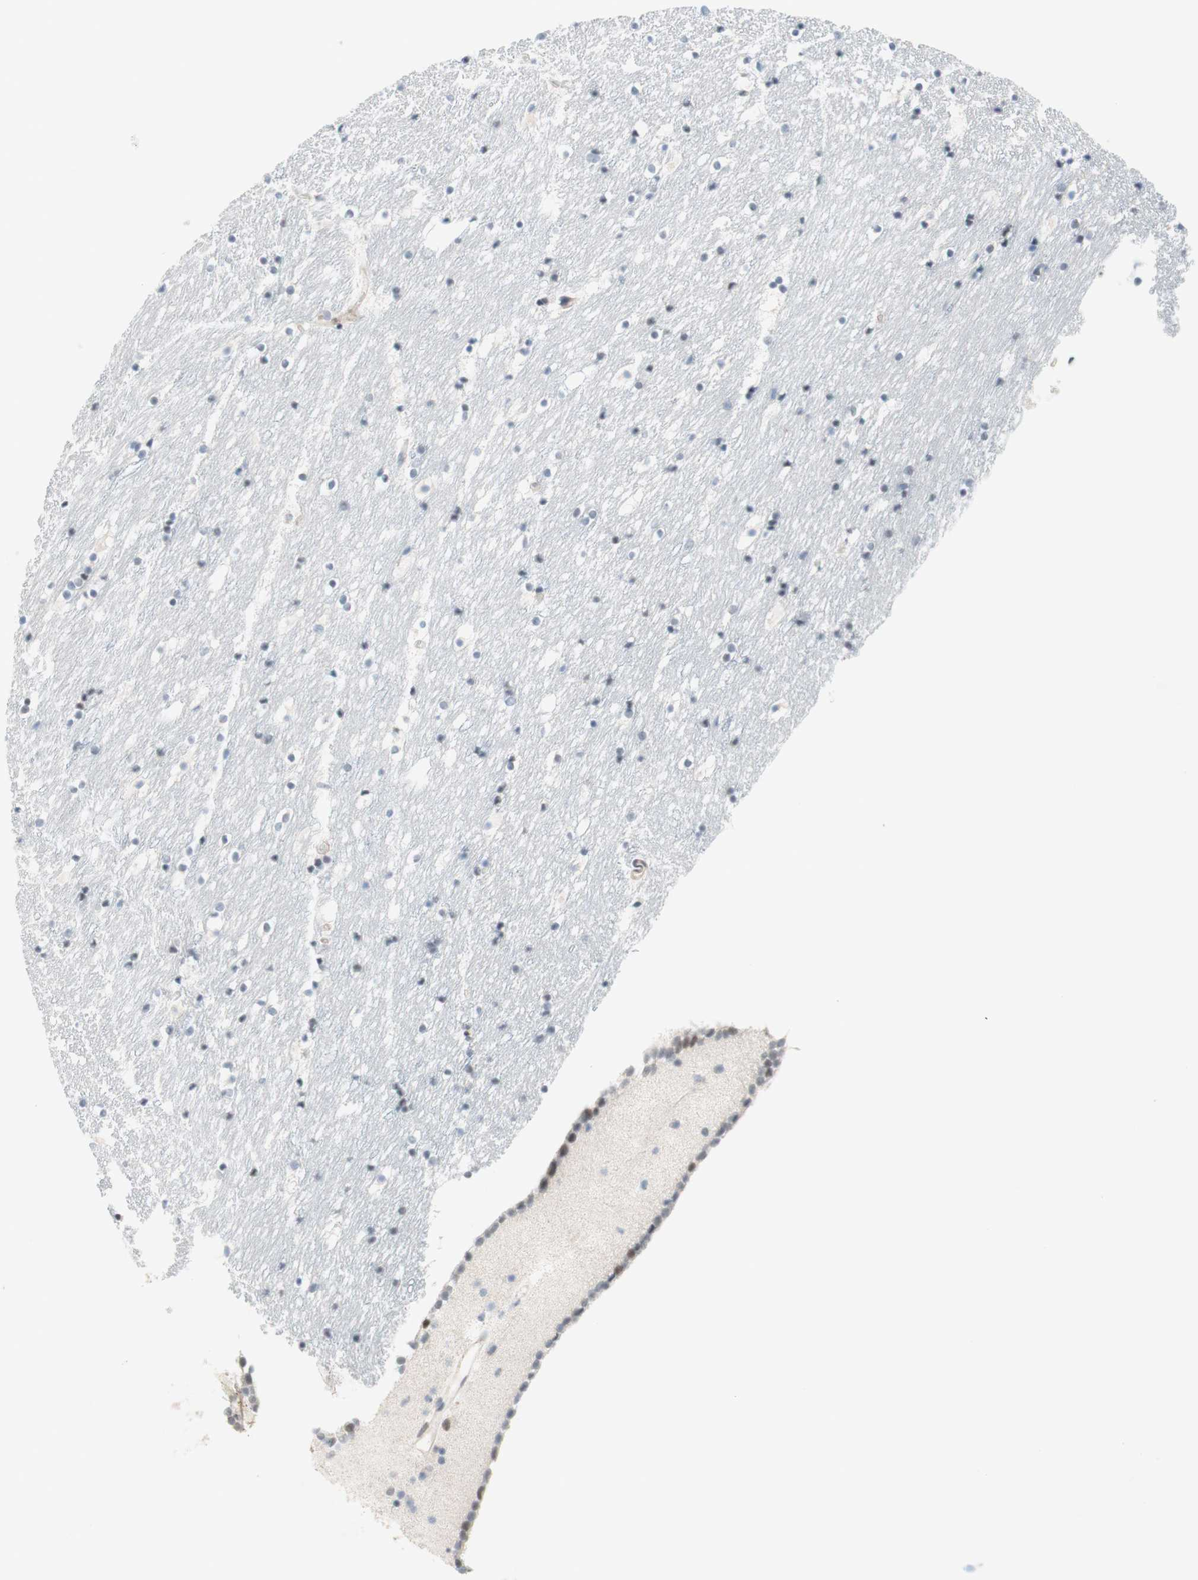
{"staining": {"intensity": "negative", "quantity": "none", "location": "none"}, "tissue": "caudate", "cell_type": "Glial cells", "image_type": "normal", "snomed": [{"axis": "morphology", "description": "Normal tissue, NOS"}, {"axis": "topography", "description": "Lateral ventricle wall"}], "caption": "An immunohistochemistry photomicrograph of unremarkable caudate is shown. There is no staining in glial cells of caudate. (IHC, brightfield microscopy, high magnification).", "gene": "JPH1", "patient": {"sex": "male", "age": 45}}